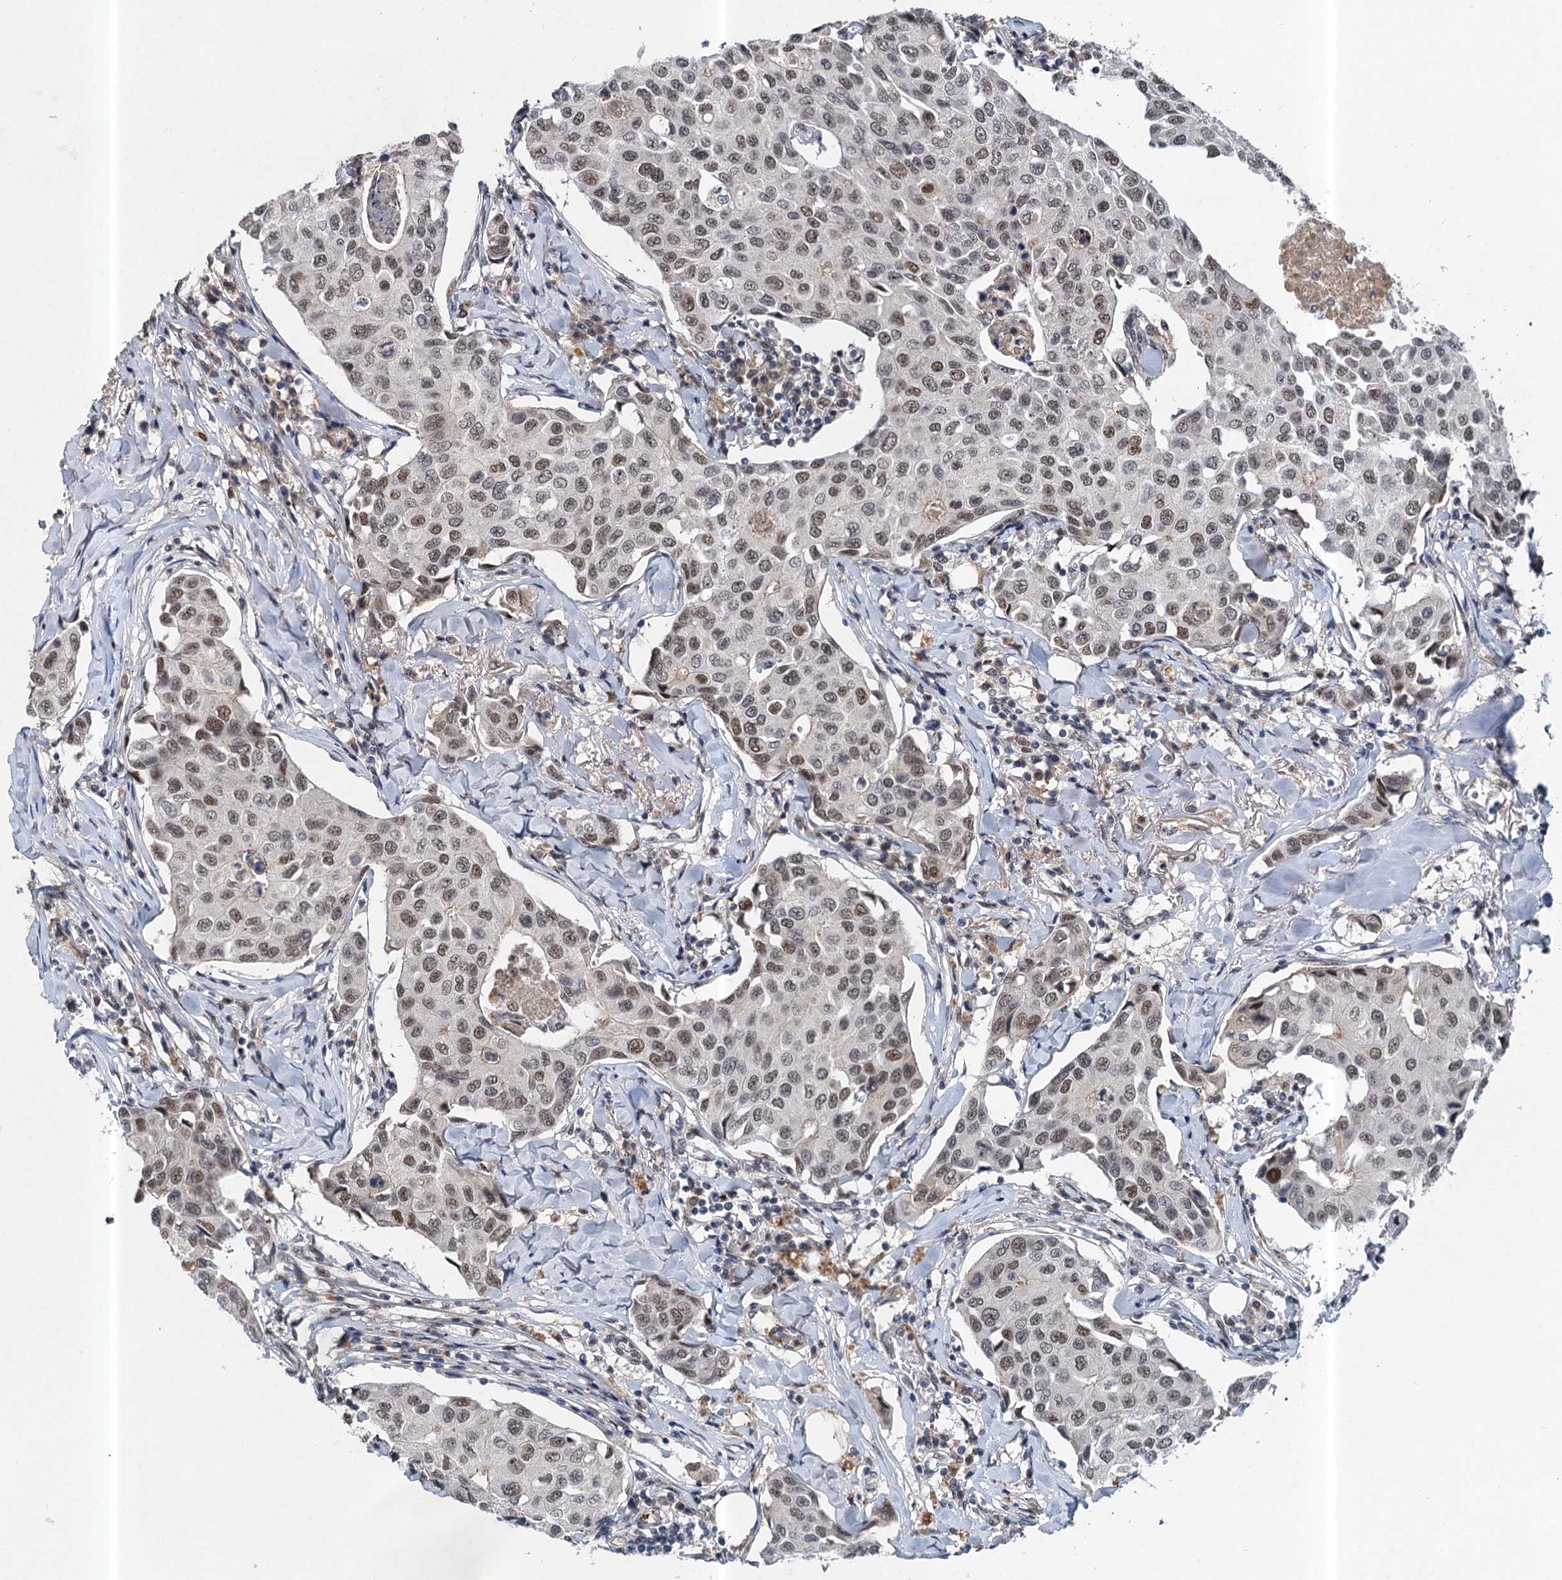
{"staining": {"intensity": "moderate", "quantity": "25%-75%", "location": "nuclear"}, "tissue": "breast cancer", "cell_type": "Tumor cells", "image_type": "cancer", "snomed": [{"axis": "morphology", "description": "Duct carcinoma"}, {"axis": "topography", "description": "Breast"}], "caption": "A brown stain highlights moderate nuclear expression of a protein in human invasive ductal carcinoma (breast) tumor cells.", "gene": "CSTF3", "patient": {"sex": "female", "age": 80}}